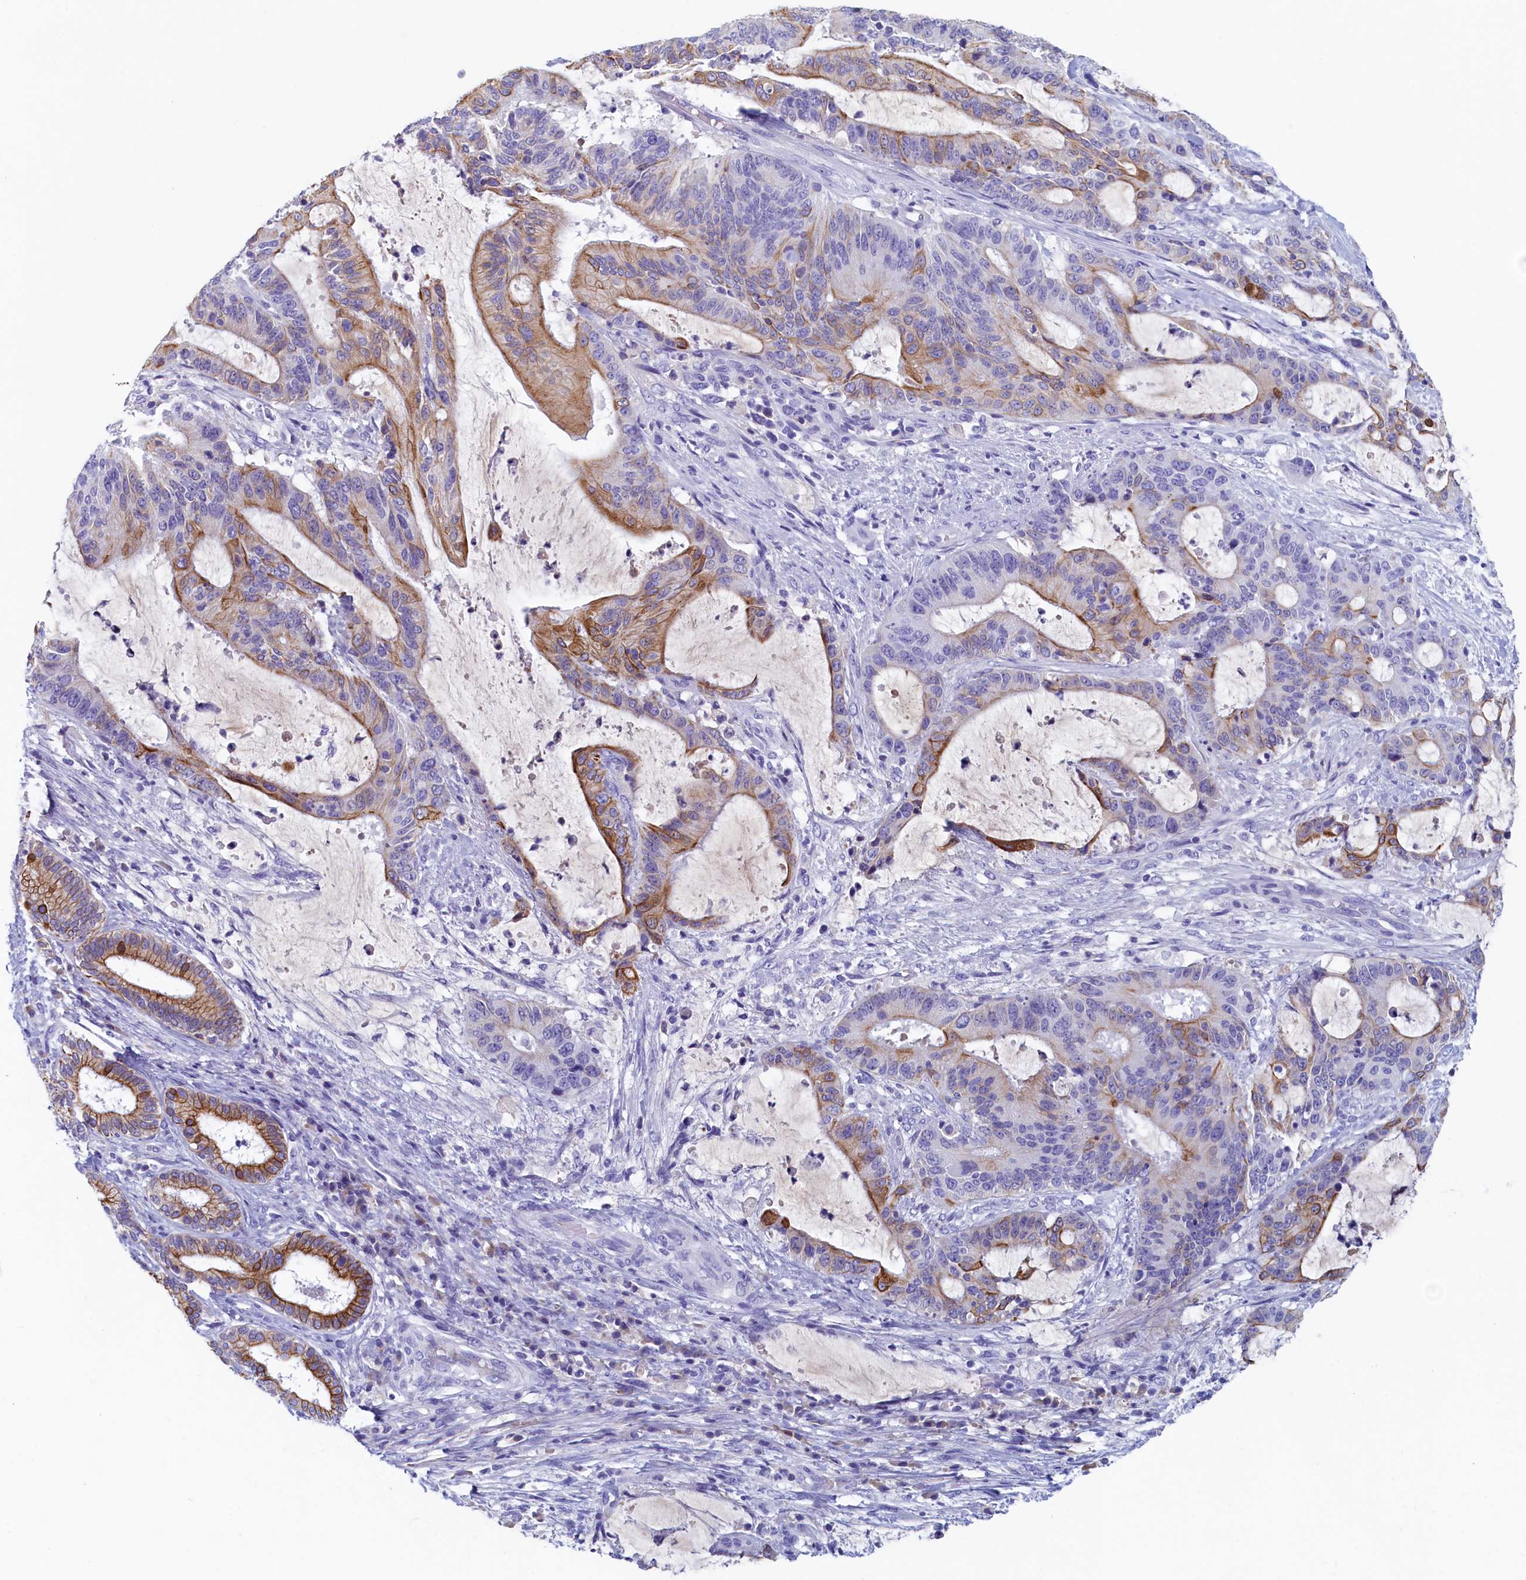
{"staining": {"intensity": "moderate", "quantity": "25%-75%", "location": "cytoplasmic/membranous"}, "tissue": "liver cancer", "cell_type": "Tumor cells", "image_type": "cancer", "snomed": [{"axis": "morphology", "description": "Normal tissue, NOS"}, {"axis": "morphology", "description": "Cholangiocarcinoma"}, {"axis": "topography", "description": "Liver"}, {"axis": "topography", "description": "Peripheral nerve tissue"}], "caption": "Protein staining of liver cancer tissue reveals moderate cytoplasmic/membranous positivity in approximately 25%-75% of tumor cells.", "gene": "GUCA1C", "patient": {"sex": "female", "age": 73}}